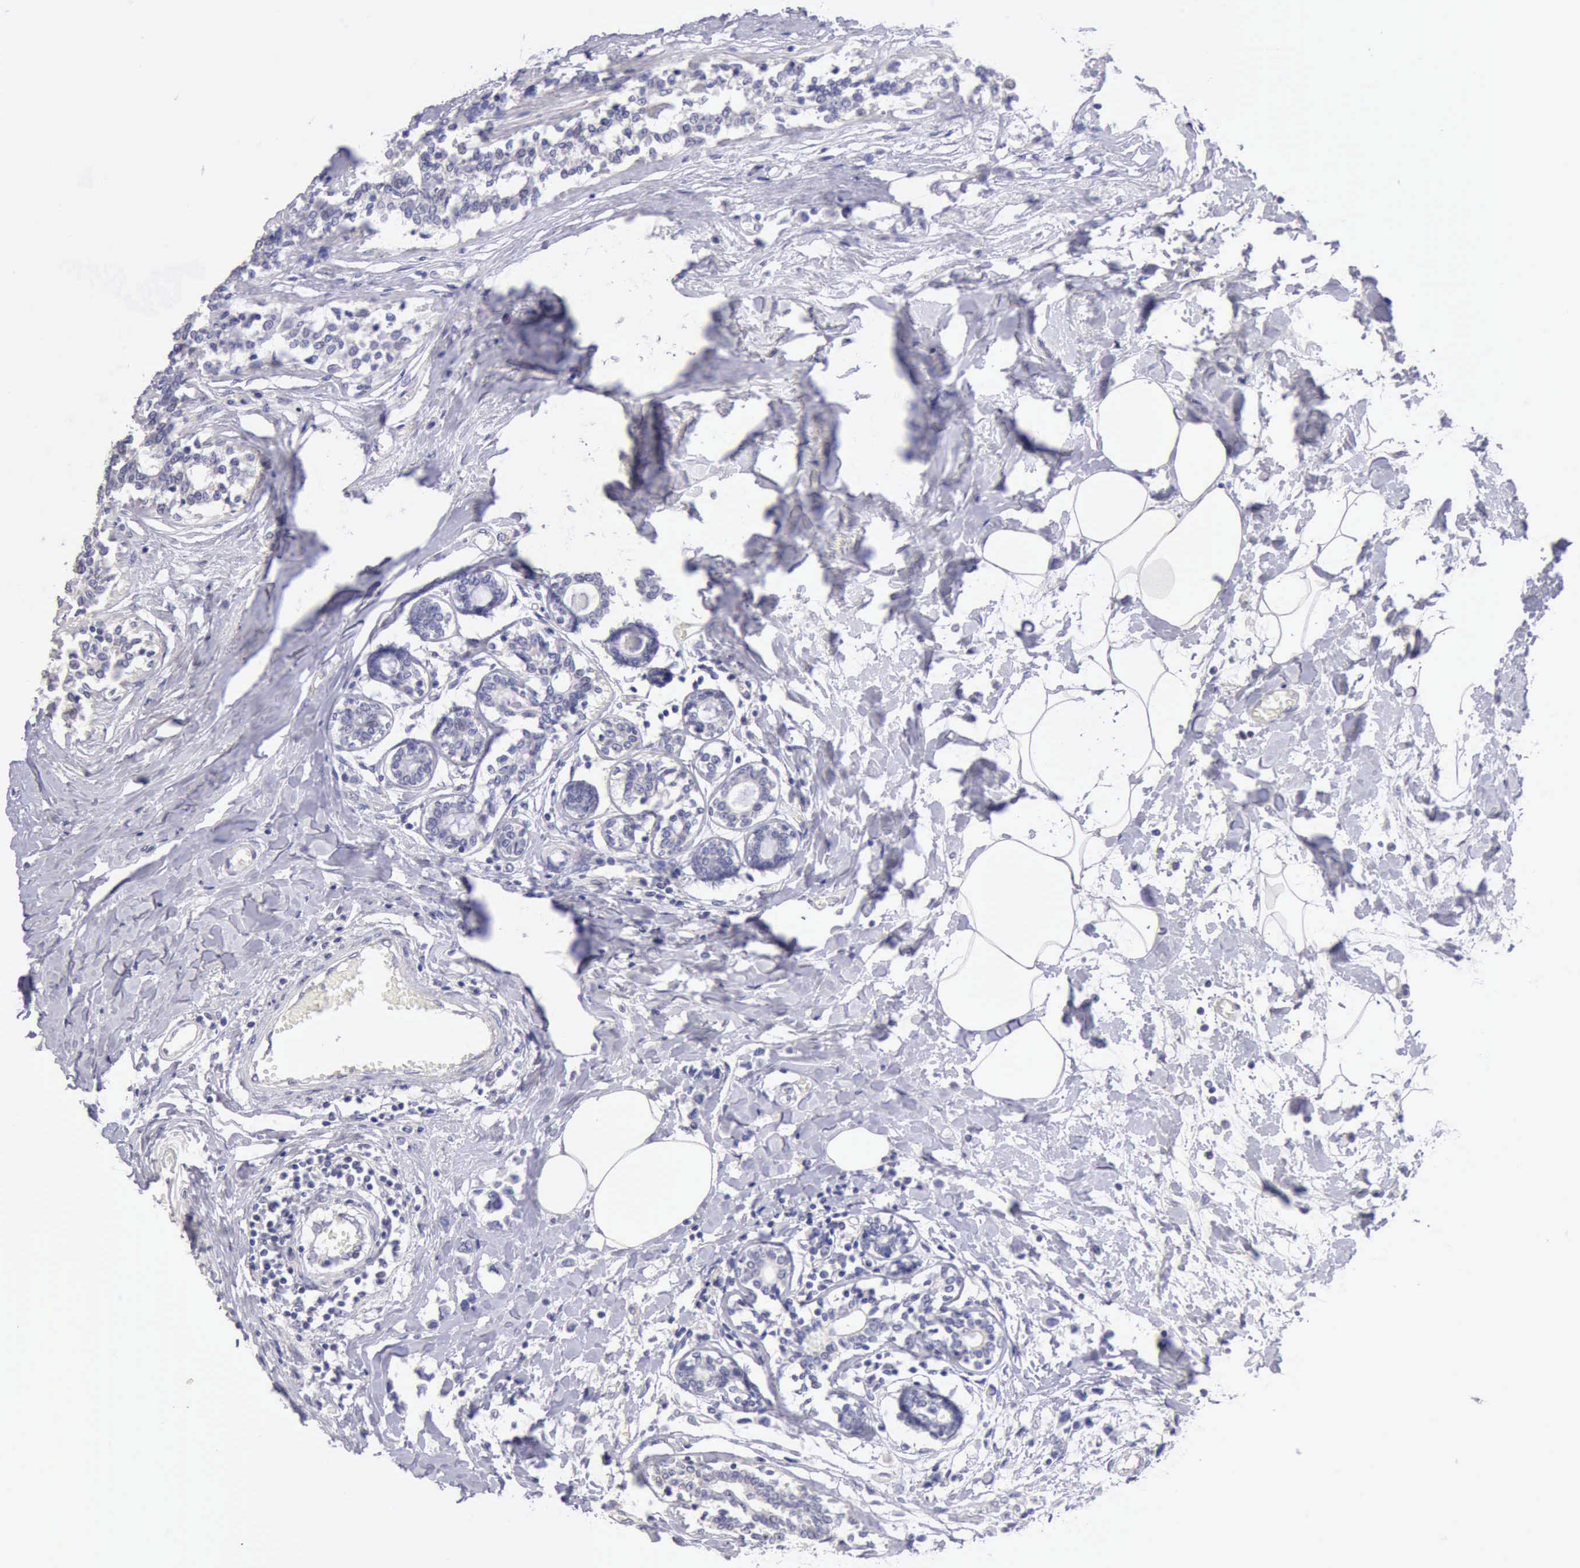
{"staining": {"intensity": "negative", "quantity": "none", "location": "none"}, "tissue": "breast cancer", "cell_type": "Tumor cells", "image_type": "cancer", "snomed": [{"axis": "morphology", "description": "Lobular carcinoma"}, {"axis": "topography", "description": "Breast"}], "caption": "The micrograph exhibits no staining of tumor cells in breast cancer (lobular carcinoma).", "gene": "KCND1", "patient": {"sex": "female", "age": 51}}